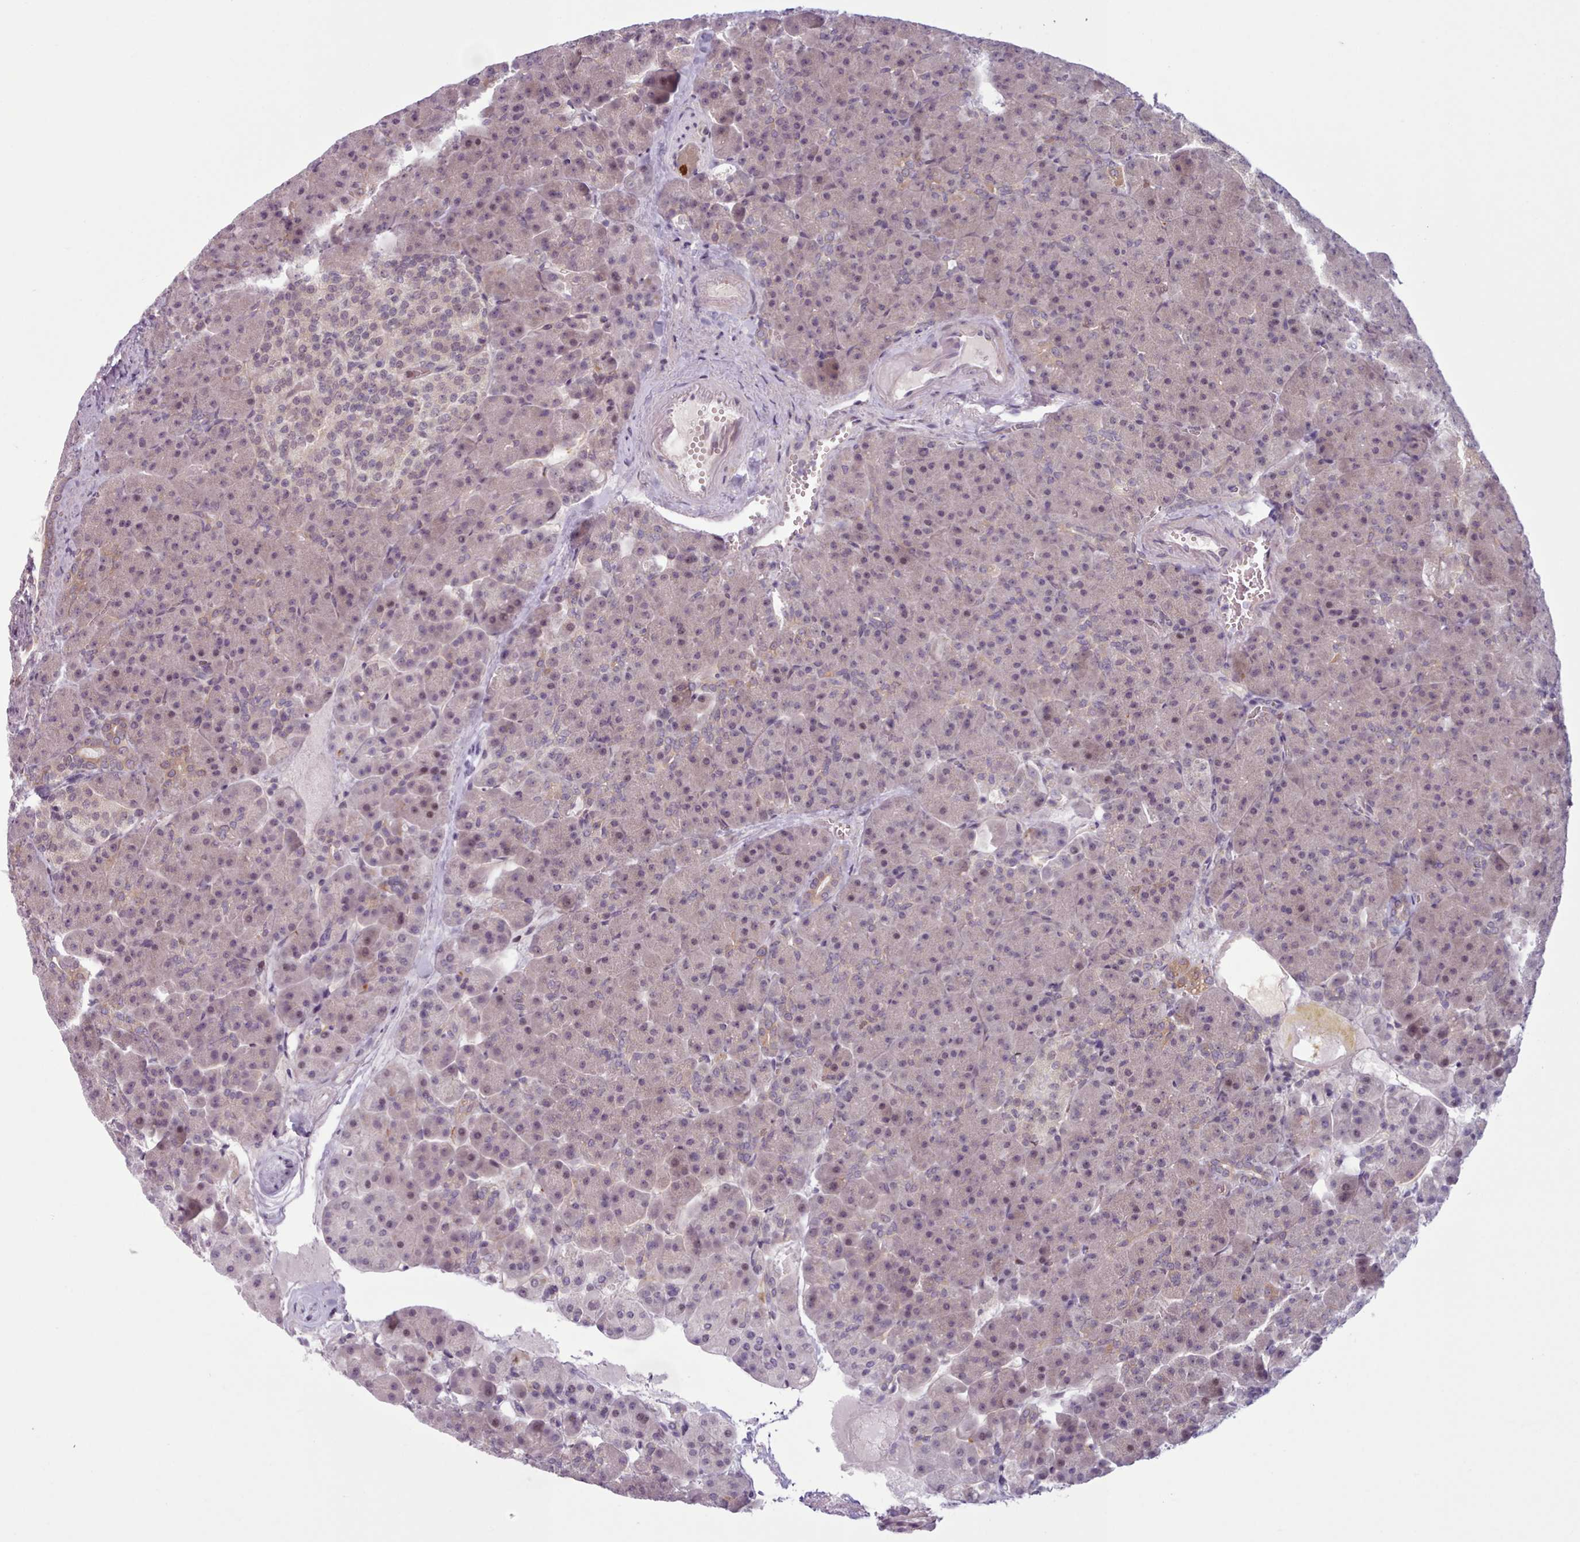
{"staining": {"intensity": "weak", "quantity": "25%-75%", "location": "cytoplasmic/membranous,nuclear"}, "tissue": "pancreas", "cell_type": "Exocrine glandular cells", "image_type": "normal", "snomed": [{"axis": "morphology", "description": "Normal tissue, NOS"}, {"axis": "topography", "description": "Pancreas"}], "caption": "Immunohistochemical staining of unremarkable pancreas displays low levels of weak cytoplasmic/membranous,nuclear positivity in approximately 25%-75% of exocrine glandular cells.", "gene": "KBTBD6", "patient": {"sex": "female", "age": 74}}